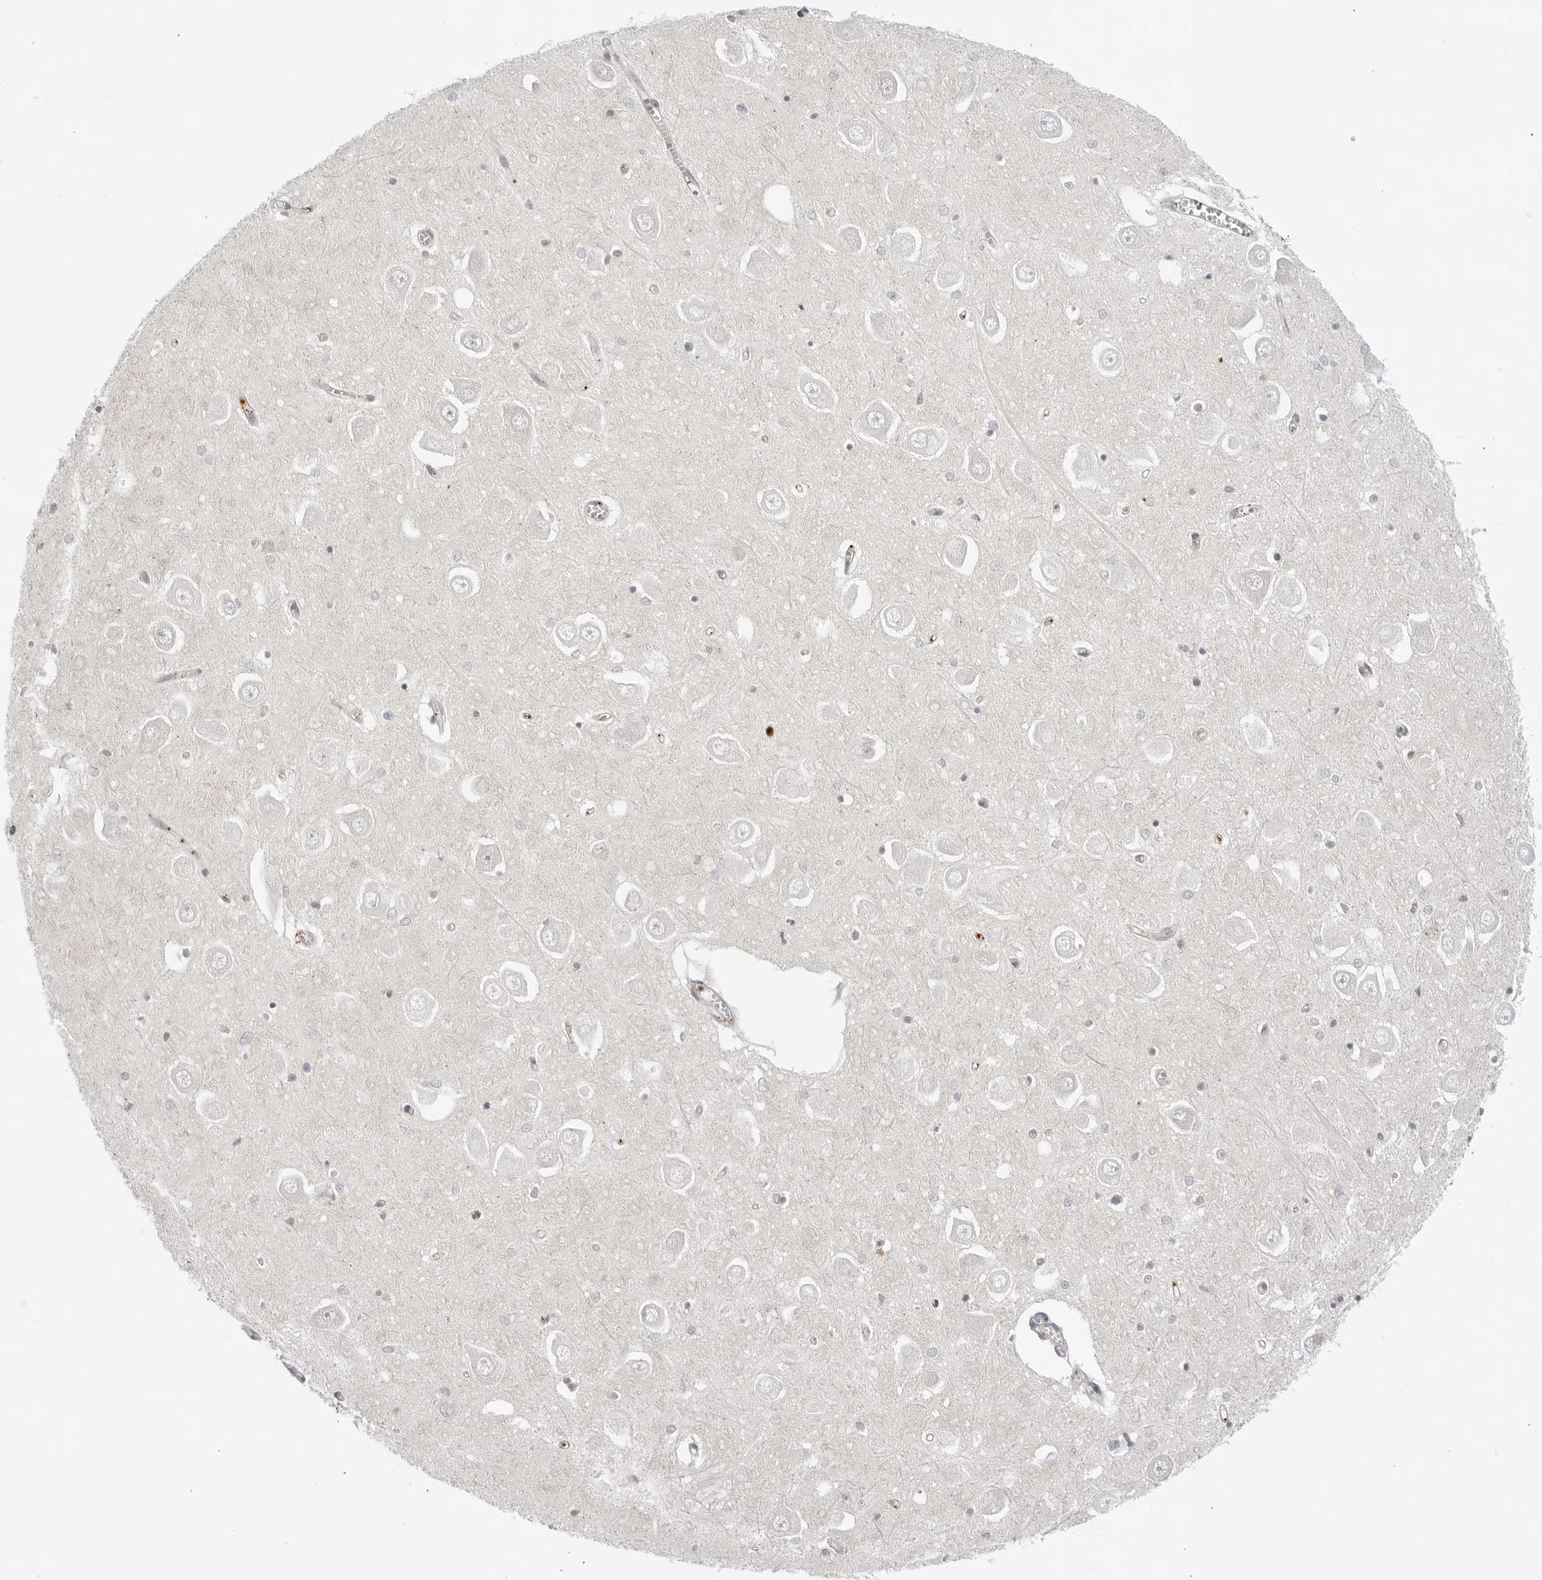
{"staining": {"intensity": "moderate", "quantity": "25%-75%", "location": "cytoplasmic/membranous,nuclear"}, "tissue": "hippocampus", "cell_type": "Glial cells", "image_type": "normal", "snomed": [{"axis": "morphology", "description": "Normal tissue, NOS"}, {"axis": "topography", "description": "Hippocampus"}], "caption": "The immunohistochemical stain labels moderate cytoplasmic/membranous,nuclear positivity in glial cells of unremarkable hippocampus. The protein of interest is shown in brown color, while the nuclei are stained blue.", "gene": "CC2D1B", "patient": {"sex": "male", "age": 70}}